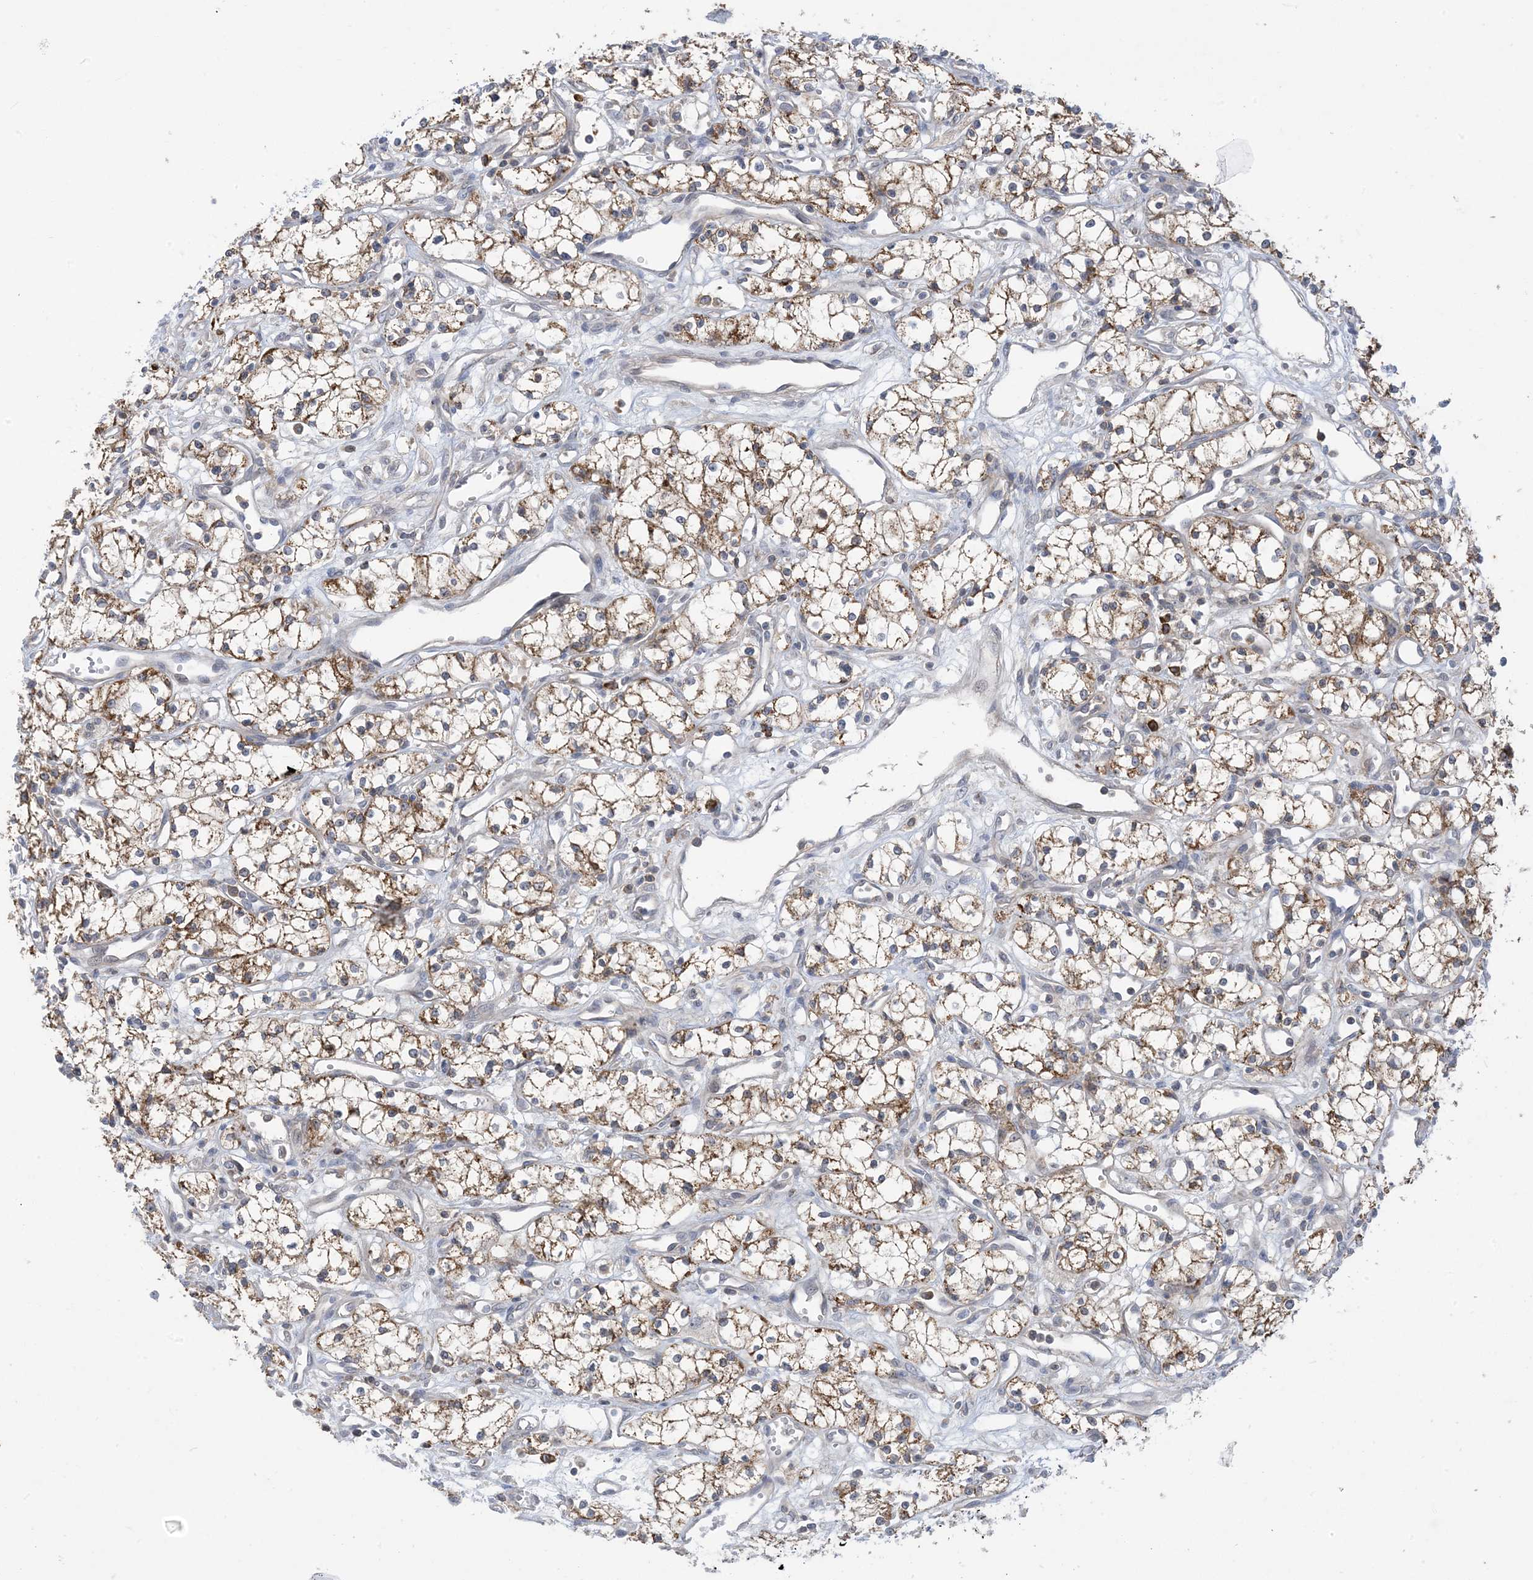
{"staining": {"intensity": "moderate", "quantity": ">75%", "location": "cytoplasmic/membranous"}, "tissue": "renal cancer", "cell_type": "Tumor cells", "image_type": "cancer", "snomed": [{"axis": "morphology", "description": "Adenocarcinoma, NOS"}, {"axis": "topography", "description": "Kidney"}], "caption": "Tumor cells show medium levels of moderate cytoplasmic/membranous positivity in about >75% of cells in renal cancer (adenocarcinoma). The staining is performed using DAB brown chromogen to label protein expression. The nuclei are counter-stained blue using hematoxylin.", "gene": "AOC1", "patient": {"sex": "male", "age": 59}}